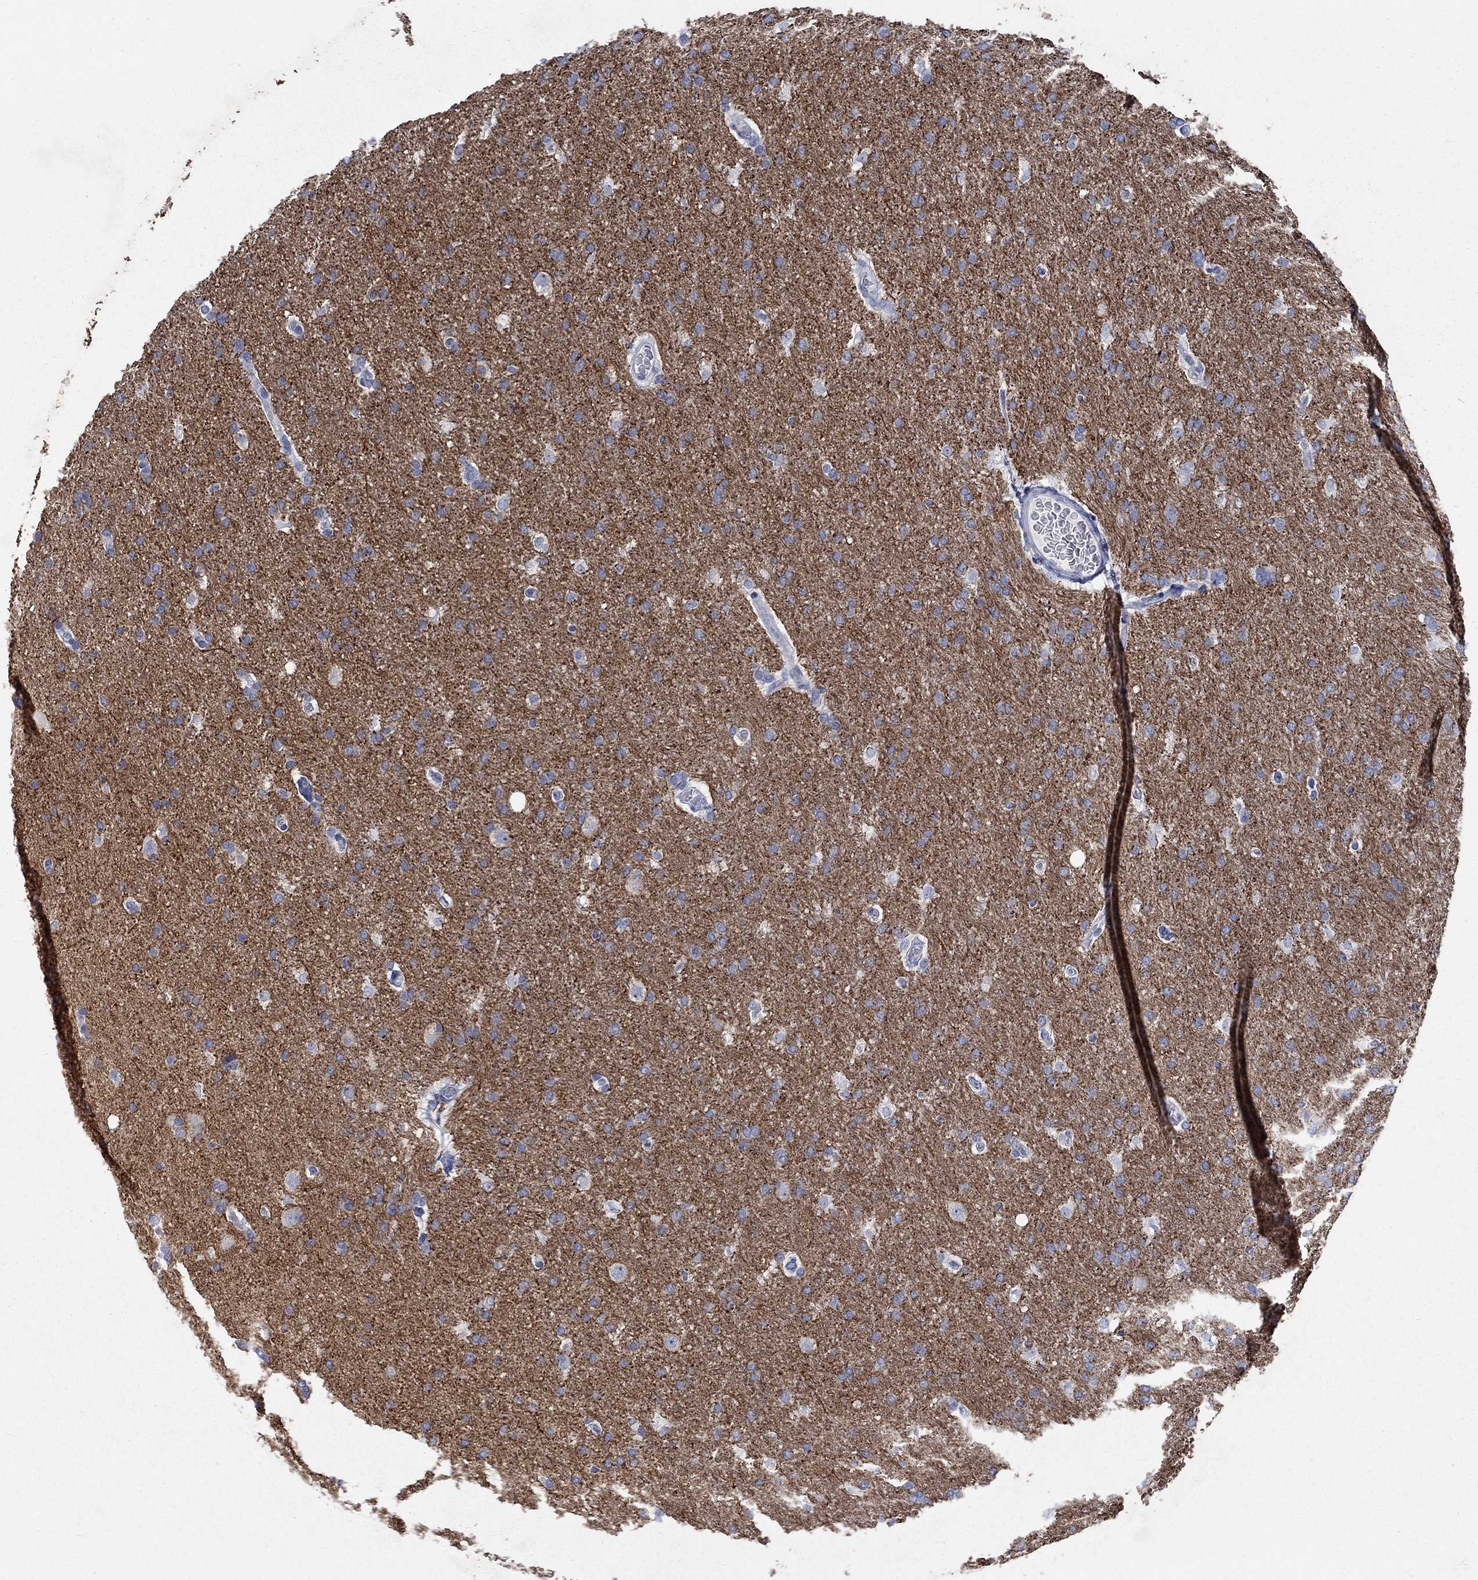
{"staining": {"intensity": "negative", "quantity": "none", "location": "none"}, "tissue": "glioma", "cell_type": "Tumor cells", "image_type": "cancer", "snomed": [{"axis": "morphology", "description": "Glioma, malignant, Low grade"}, {"axis": "topography", "description": "Brain"}], "caption": "IHC photomicrograph of human malignant low-grade glioma stained for a protein (brown), which reveals no expression in tumor cells.", "gene": "RFTN2", "patient": {"sex": "female", "age": 37}}